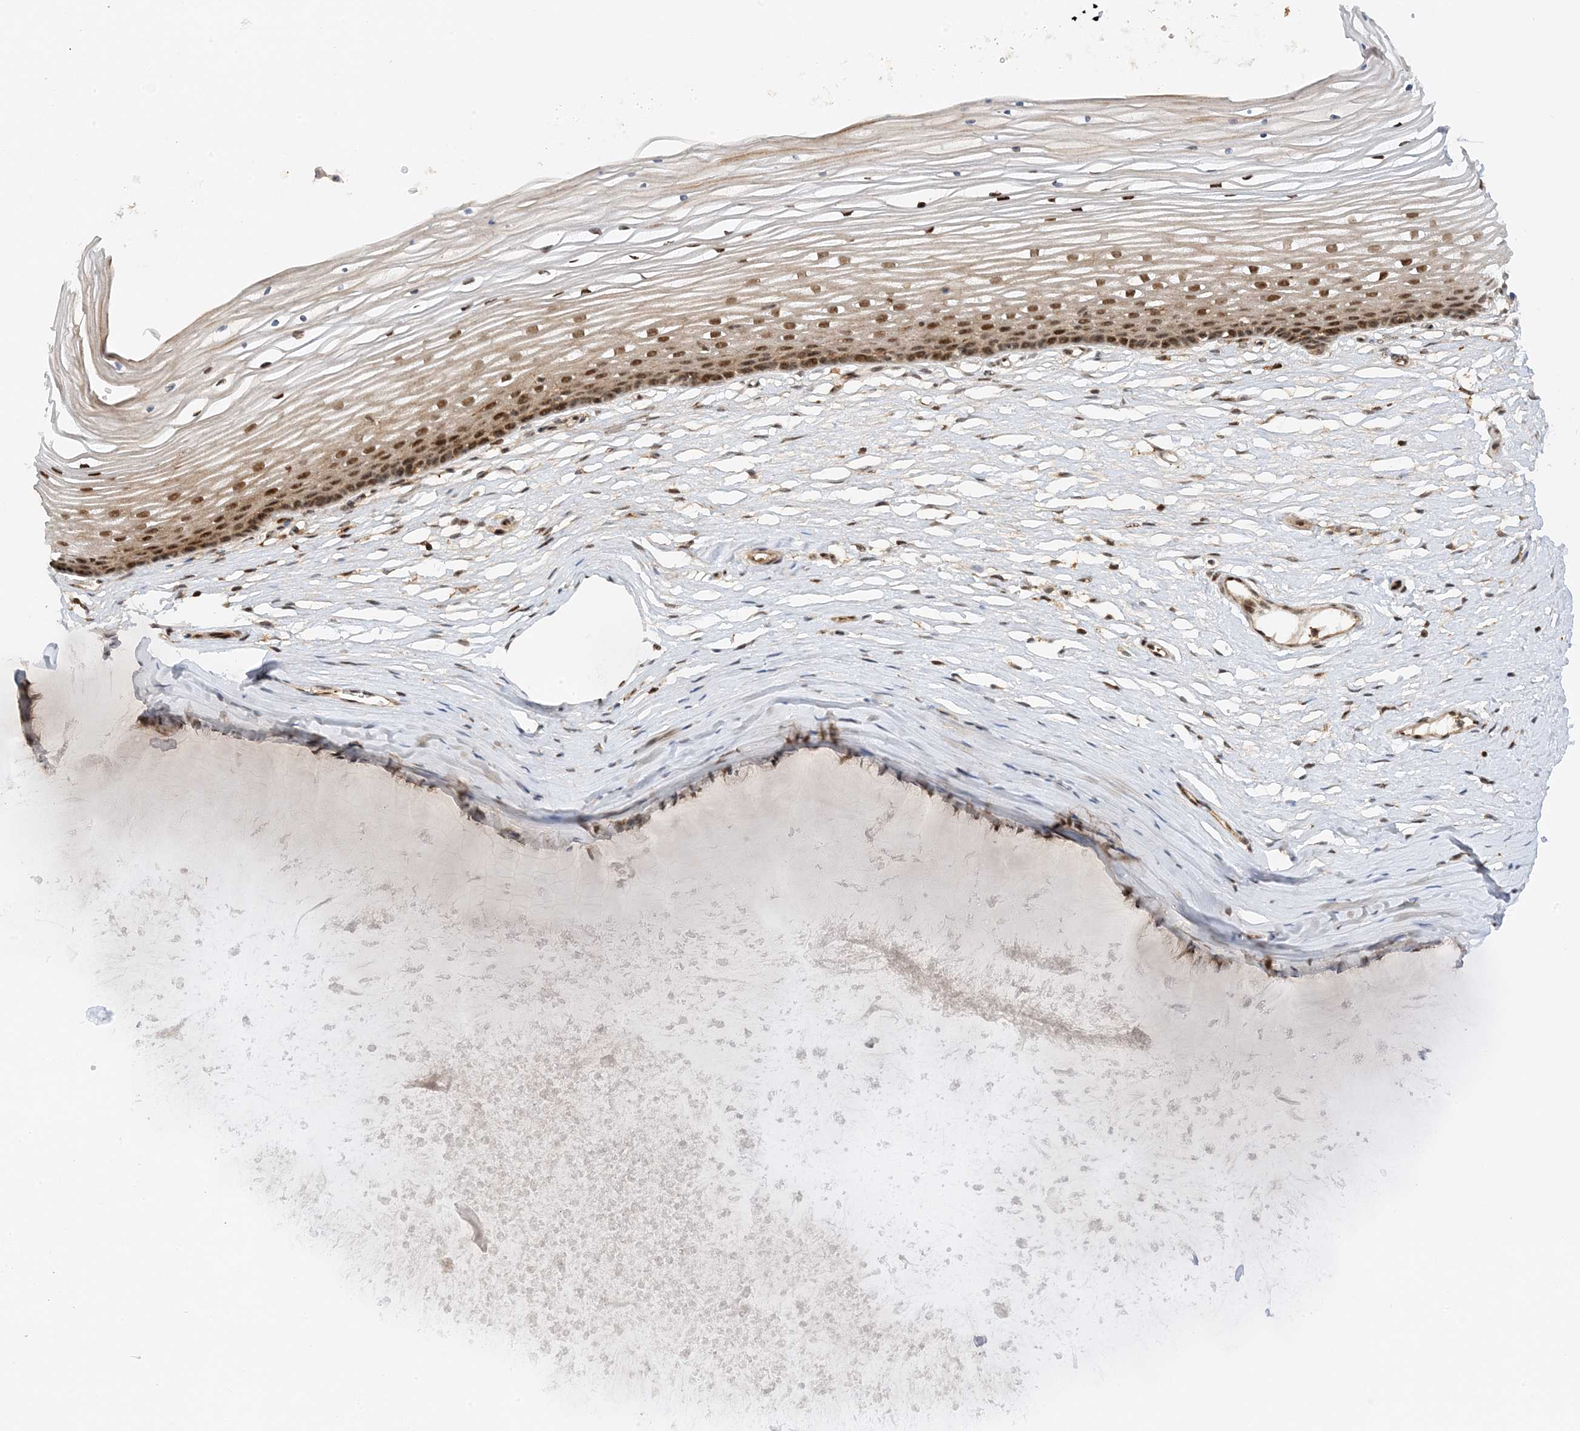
{"staining": {"intensity": "moderate", "quantity": ">75%", "location": "nuclear"}, "tissue": "vagina", "cell_type": "Squamous epithelial cells", "image_type": "normal", "snomed": [{"axis": "morphology", "description": "Normal tissue, NOS"}, {"axis": "topography", "description": "Vagina"}, {"axis": "topography", "description": "Cervix"}], "caption": "Protein analysis of normal vagina shows moderate nuclear expression in about >75% of squamous epithelial cells.", "gene": "TATDN3", "patient": {"sex": "female", "age": 40}}